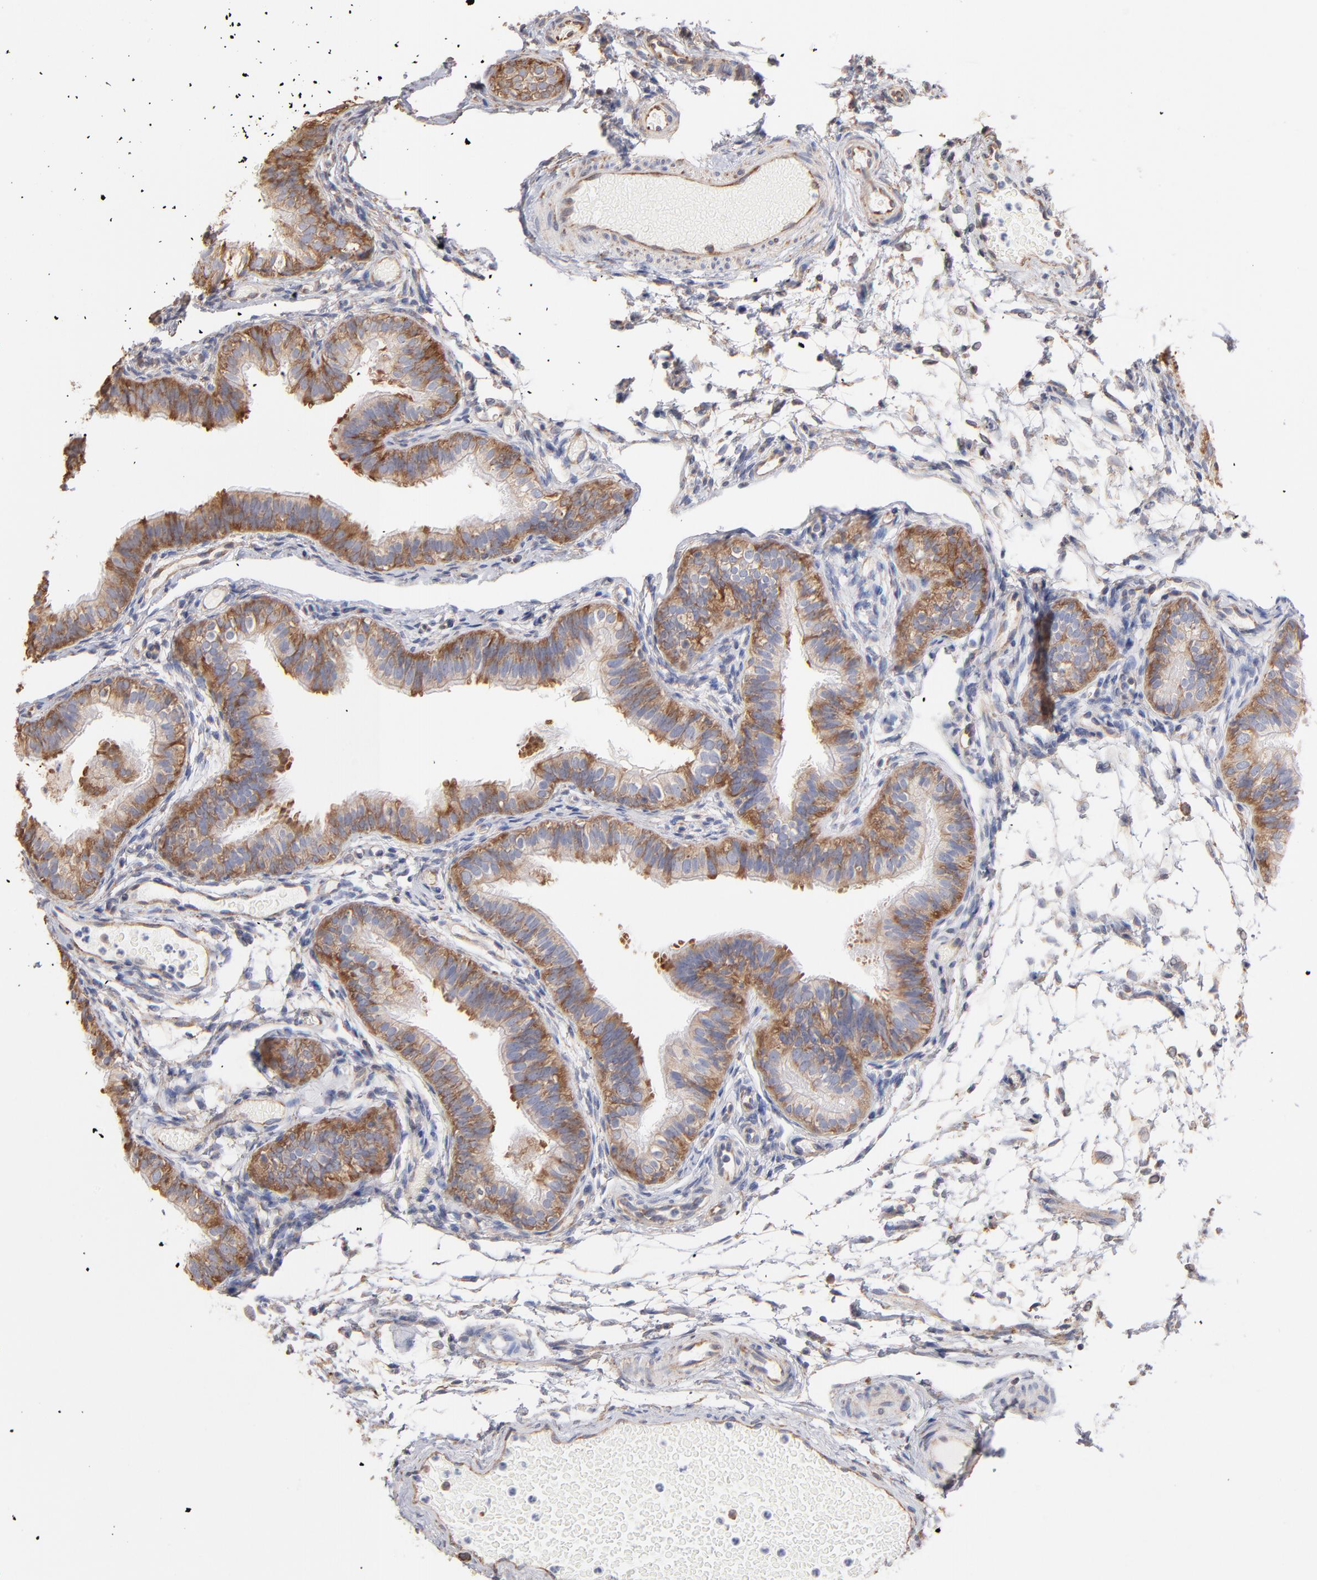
{"staining": {"intensity": "moderate", "quantity": ">75%", "location": "cytoplasmic/membranous"}, "tissue": "fallopian tube", "cell_type": "Glandular cells", "image_type": "normal", "snomed": [{"axis": "morphology", "description": "Normal tissue, NOS"}, {"axis": "morphology", "description": "Dermoid, NOS"}, {"axis": "topography", "description": "Fallopian tube"}], "caption": "Moderate cytoplasmic/membranous protein expression is present in about >75% of glandular cells in fallopian tube.", "gene": "RPL9", "patient": {"sex": "female", "age": 33}}